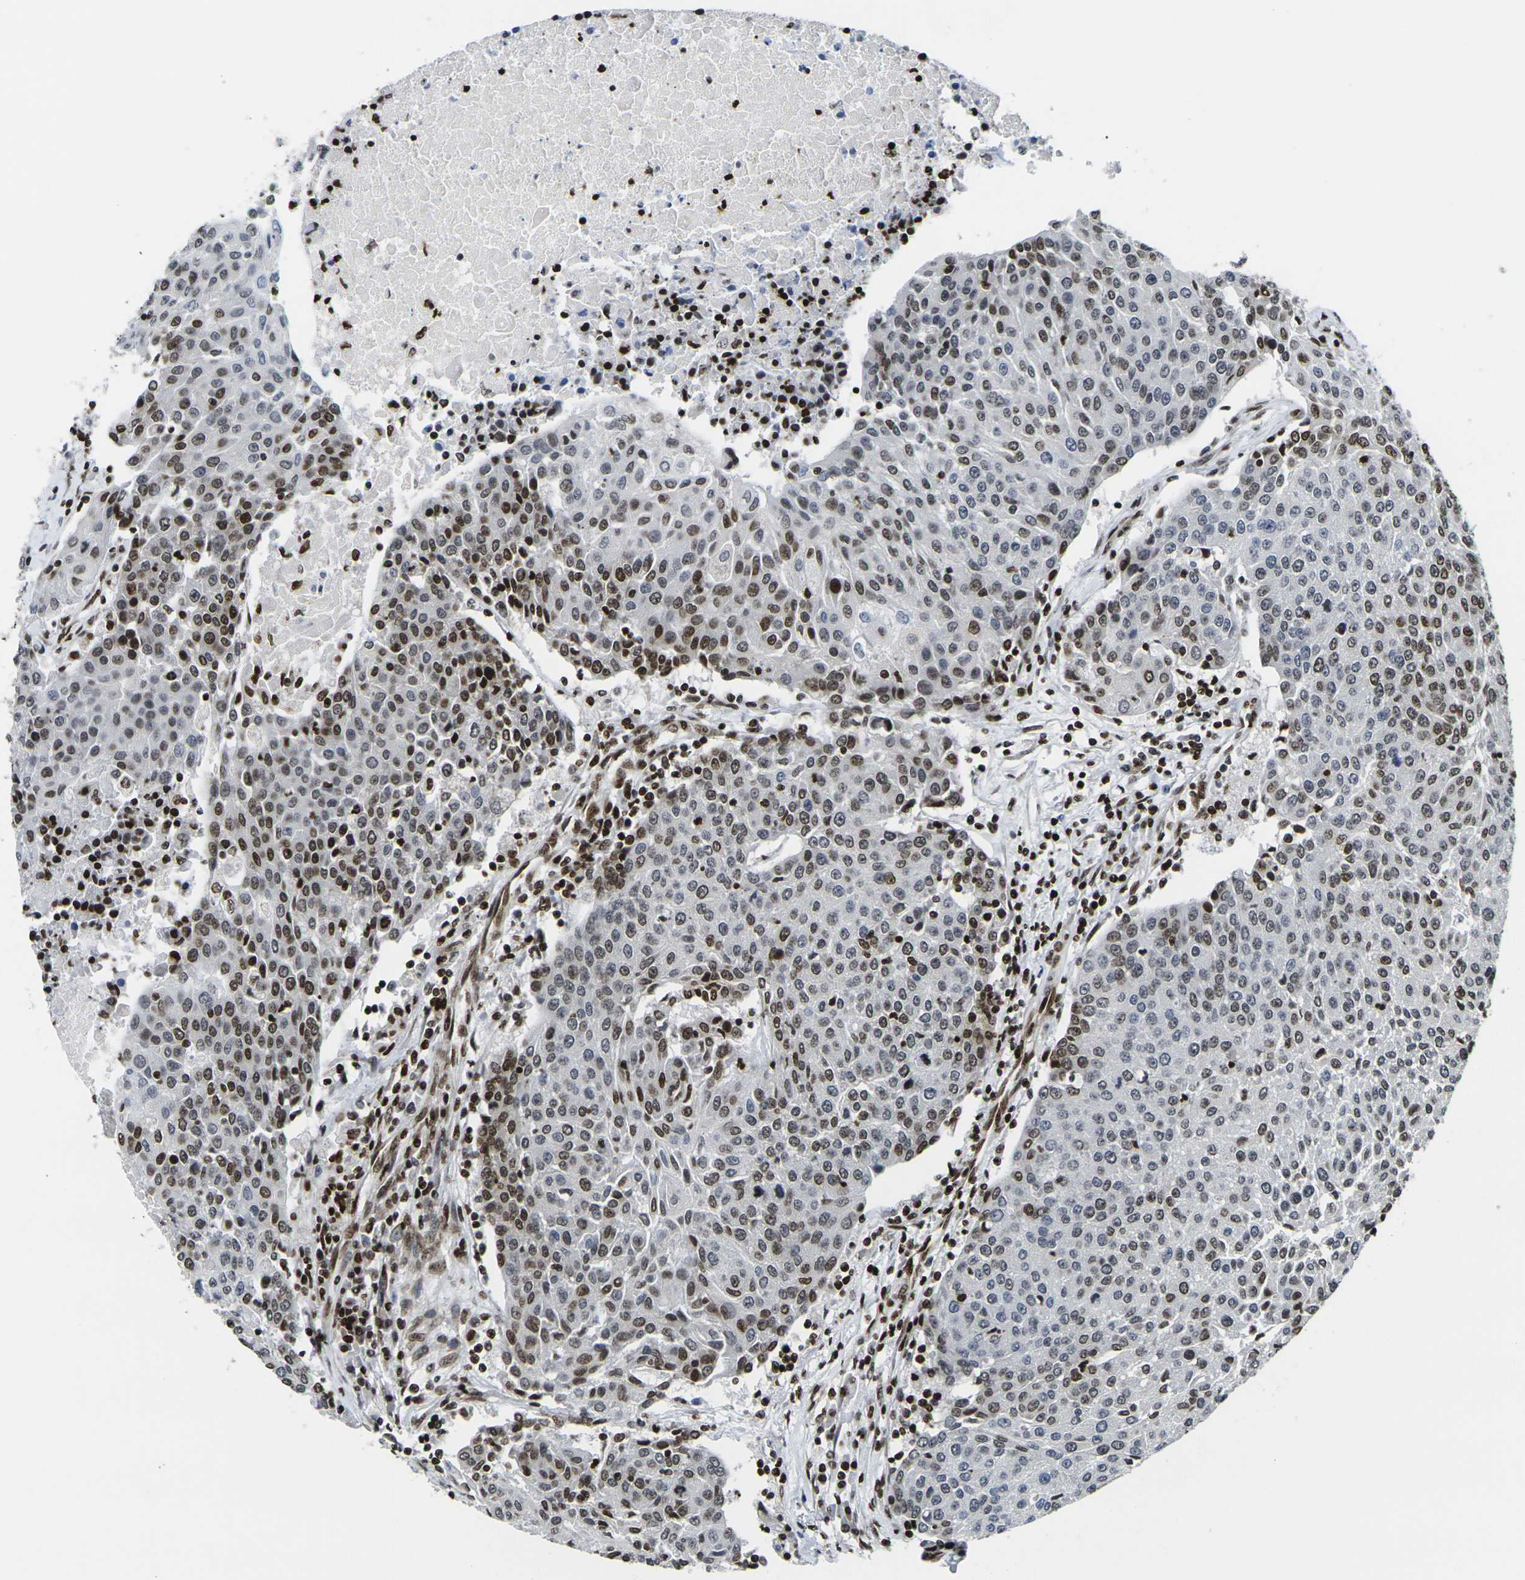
{"staining": {"intensity": "moderate", "quantity": ">75%", "location": "nuclear"}, "tissue": "urothelial cancer", "cell_type": "Tumor cells", "image_type": "cancer", "snomed": [{"axis": "morphology", "description": "Urothelial carcinoma, High grade"}, {"axis": "topography", "description": "Urinary bladder"}], "caption": "Immunohistochemistry of human high-grade urothelial carcinoma reveals medium levels of moderate nuclear staining in about >75% of tumor cells. (DAB (3,3'-diaminobenzidine) IHC, brown staining for protein, blue staining for nuclei).", "gene": "H1-10", "patient": {"sex": "female", "age": 85}}